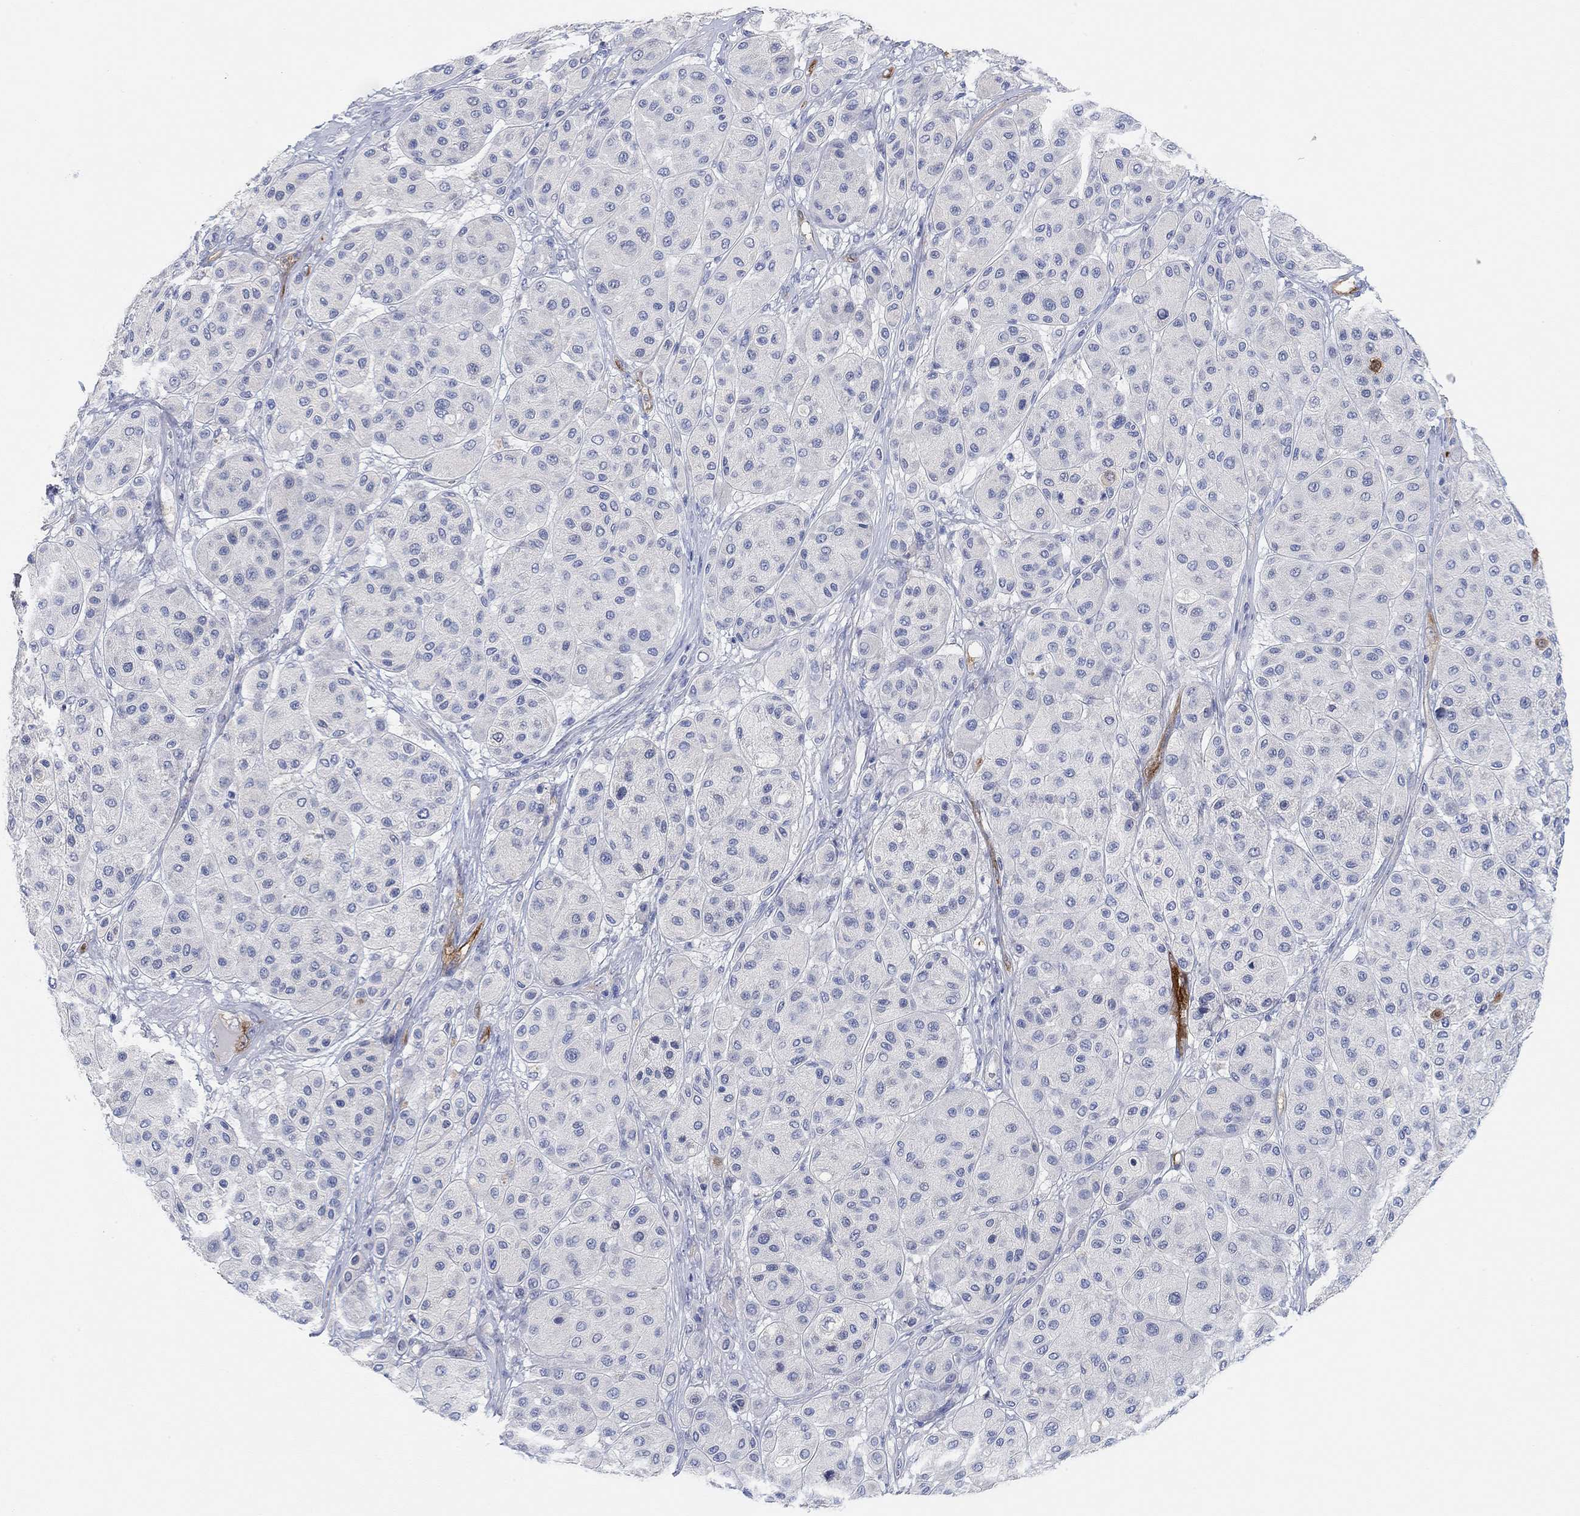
{"staining": {"intensity": "negative", "quantity": "none", "location": "none"}, "tissue": "melanoma", "cell_type": "Tumor cells", "image_type": "cancer", "snomed": [{"axis": "morphology", "description": "Malignant melanoma, Metastatic site"}, {"axis": "topography", "description": "Smooth muscle"}], "caption": "Melanoma was stained to show a protein in brown. There is no significant staining in tumor cells. Brightfield microscopy of IHC stained with DAB (3,3'-diaminobenzidine) (brown) and hematoxylin (blue), captured at high magnification.", "gene": "VAT1L", "patient": {"sex": "male", "age": 41}}